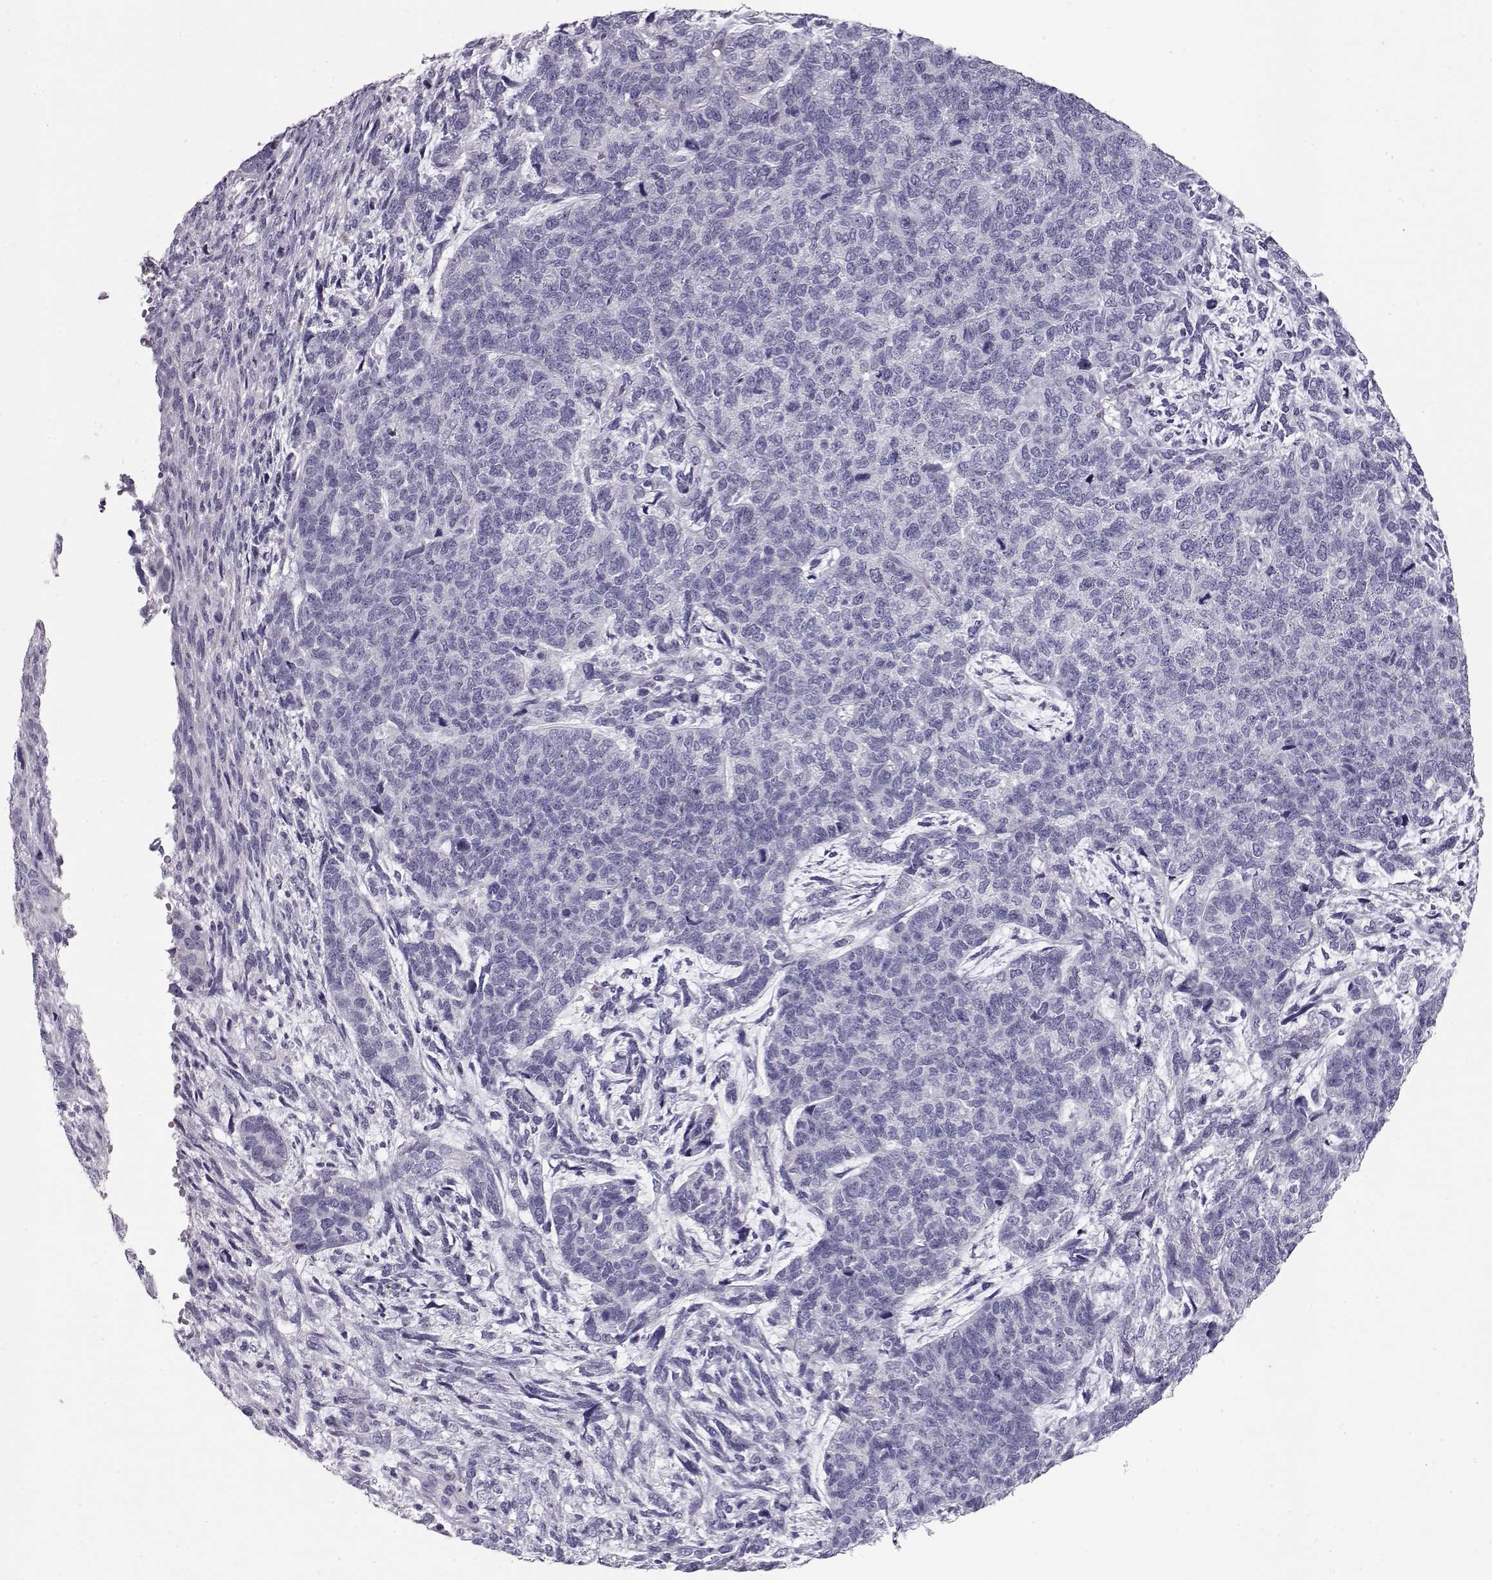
{"staining": {"intensity": "negative", "quantity": "none", "location": "none"}, "tissue": "cervical cancer", "cell_type": "Tumor cells", "image_type": "cancer", "snomed": [{"axis": "morphology", "description": "Squamous cell carcinoma, NOS"}, {"axis": "topography", "description": "Cervix"}], "caption": "An IHC histopathology image of squamous cell carcinoma (cervical) is shown. There is no staining in tumor cells of squamous cell carcinoma (cervical). (IHC, brightfield microscopy, high magnification).", "gene": "RD3", "patient": {"sex": "female", "age": 63}}